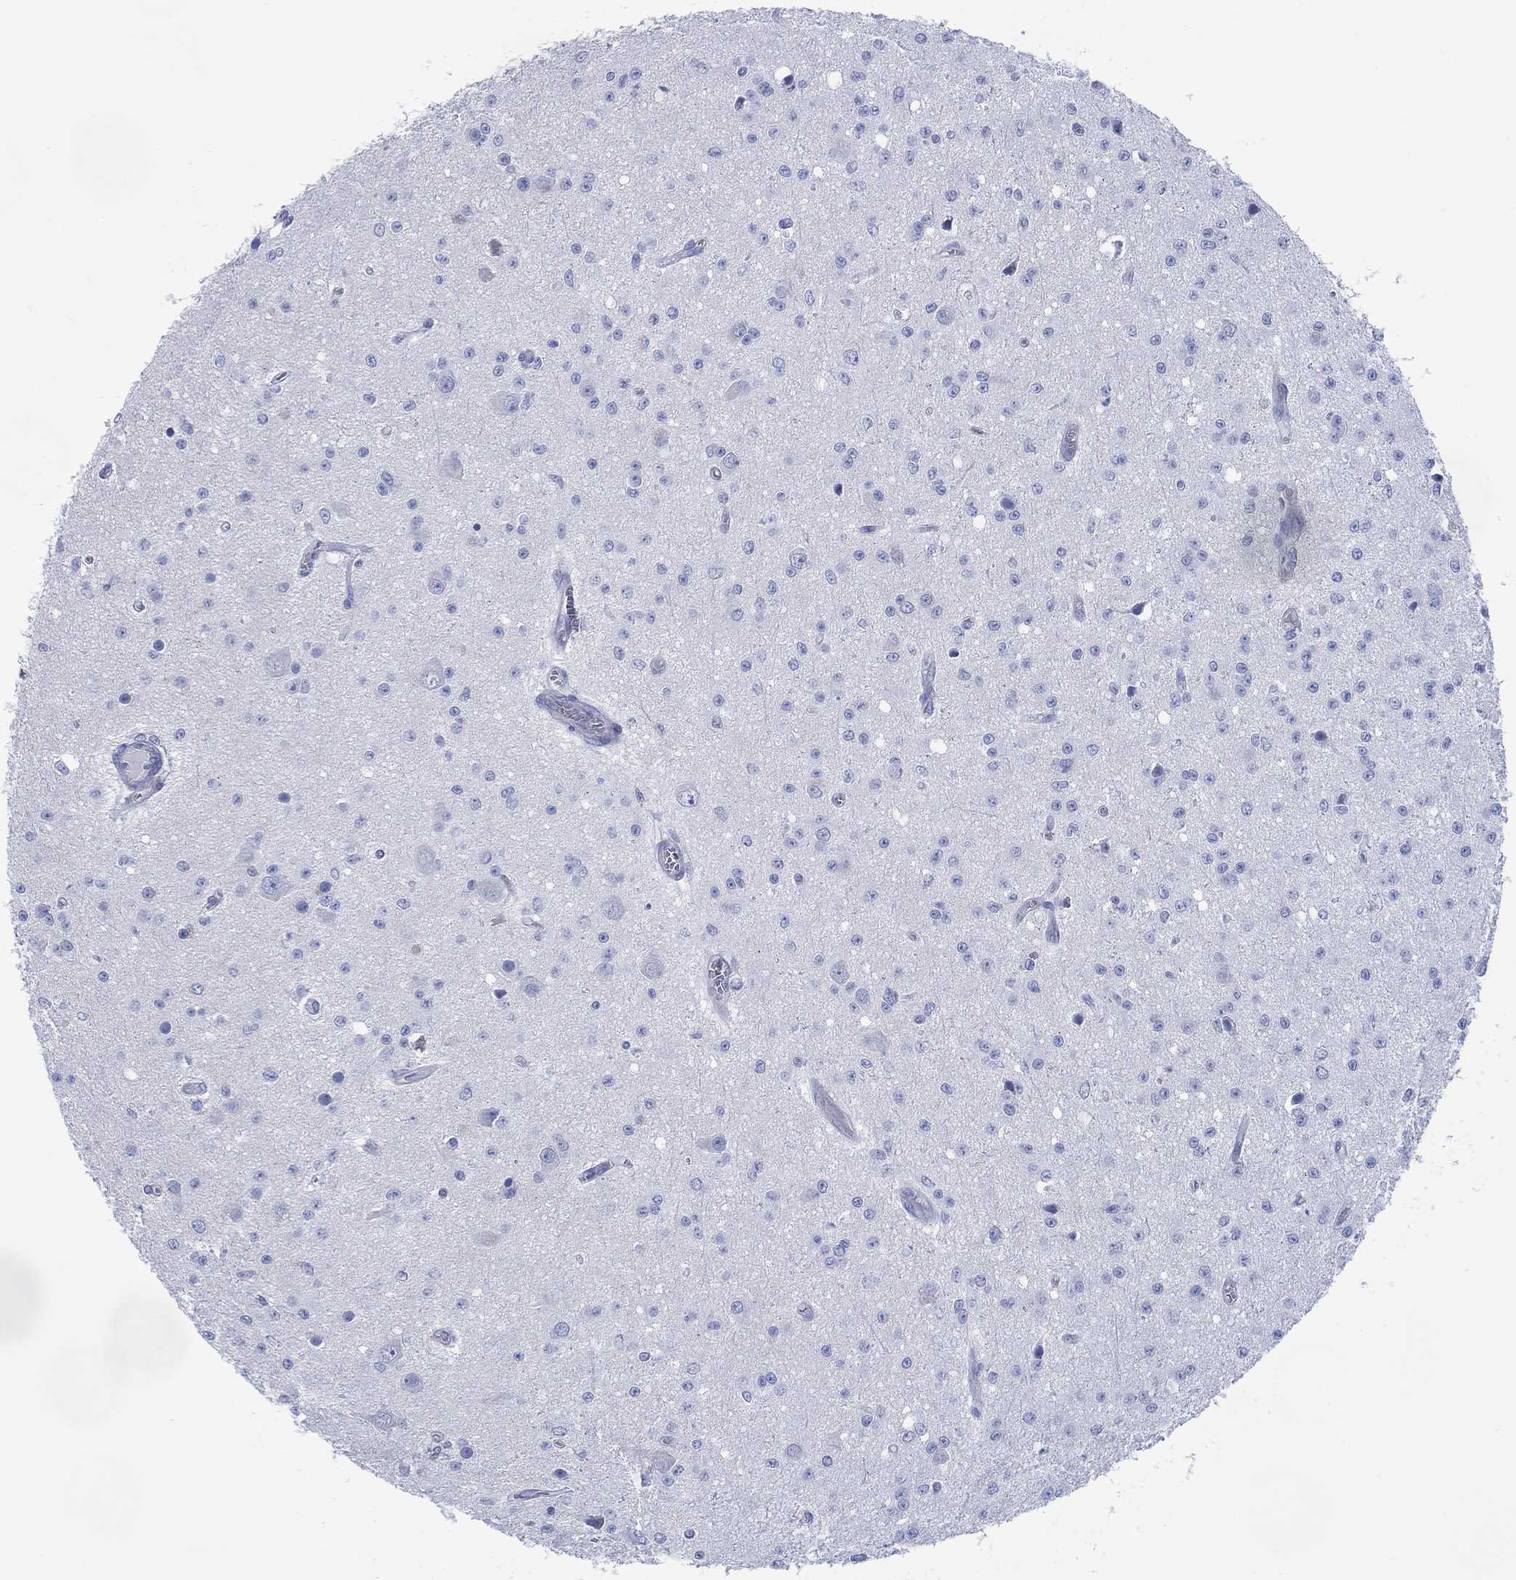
{"staining": {"intensity": "negative", "quantity": "none", "location": "none"}, "tissue": "glioma", "cell_type": "Tumor cells", "image_type": "cancer", "snomed": [{"axis": "morphology", "description": "Glioma, malignant, Low grade"}, {"axis": "topography", "description": "Brain"}], "caption": "High magnification brightfield microscopy of malignant glioma (low-grade) stained with DAB (3,3'-diaminobenzidine) (brown) and counterstained with hematoxylin (blue): tumor cells show no significant expression.", "gene": "DDI1", "patient": {"sex": "female", "age": 45}}